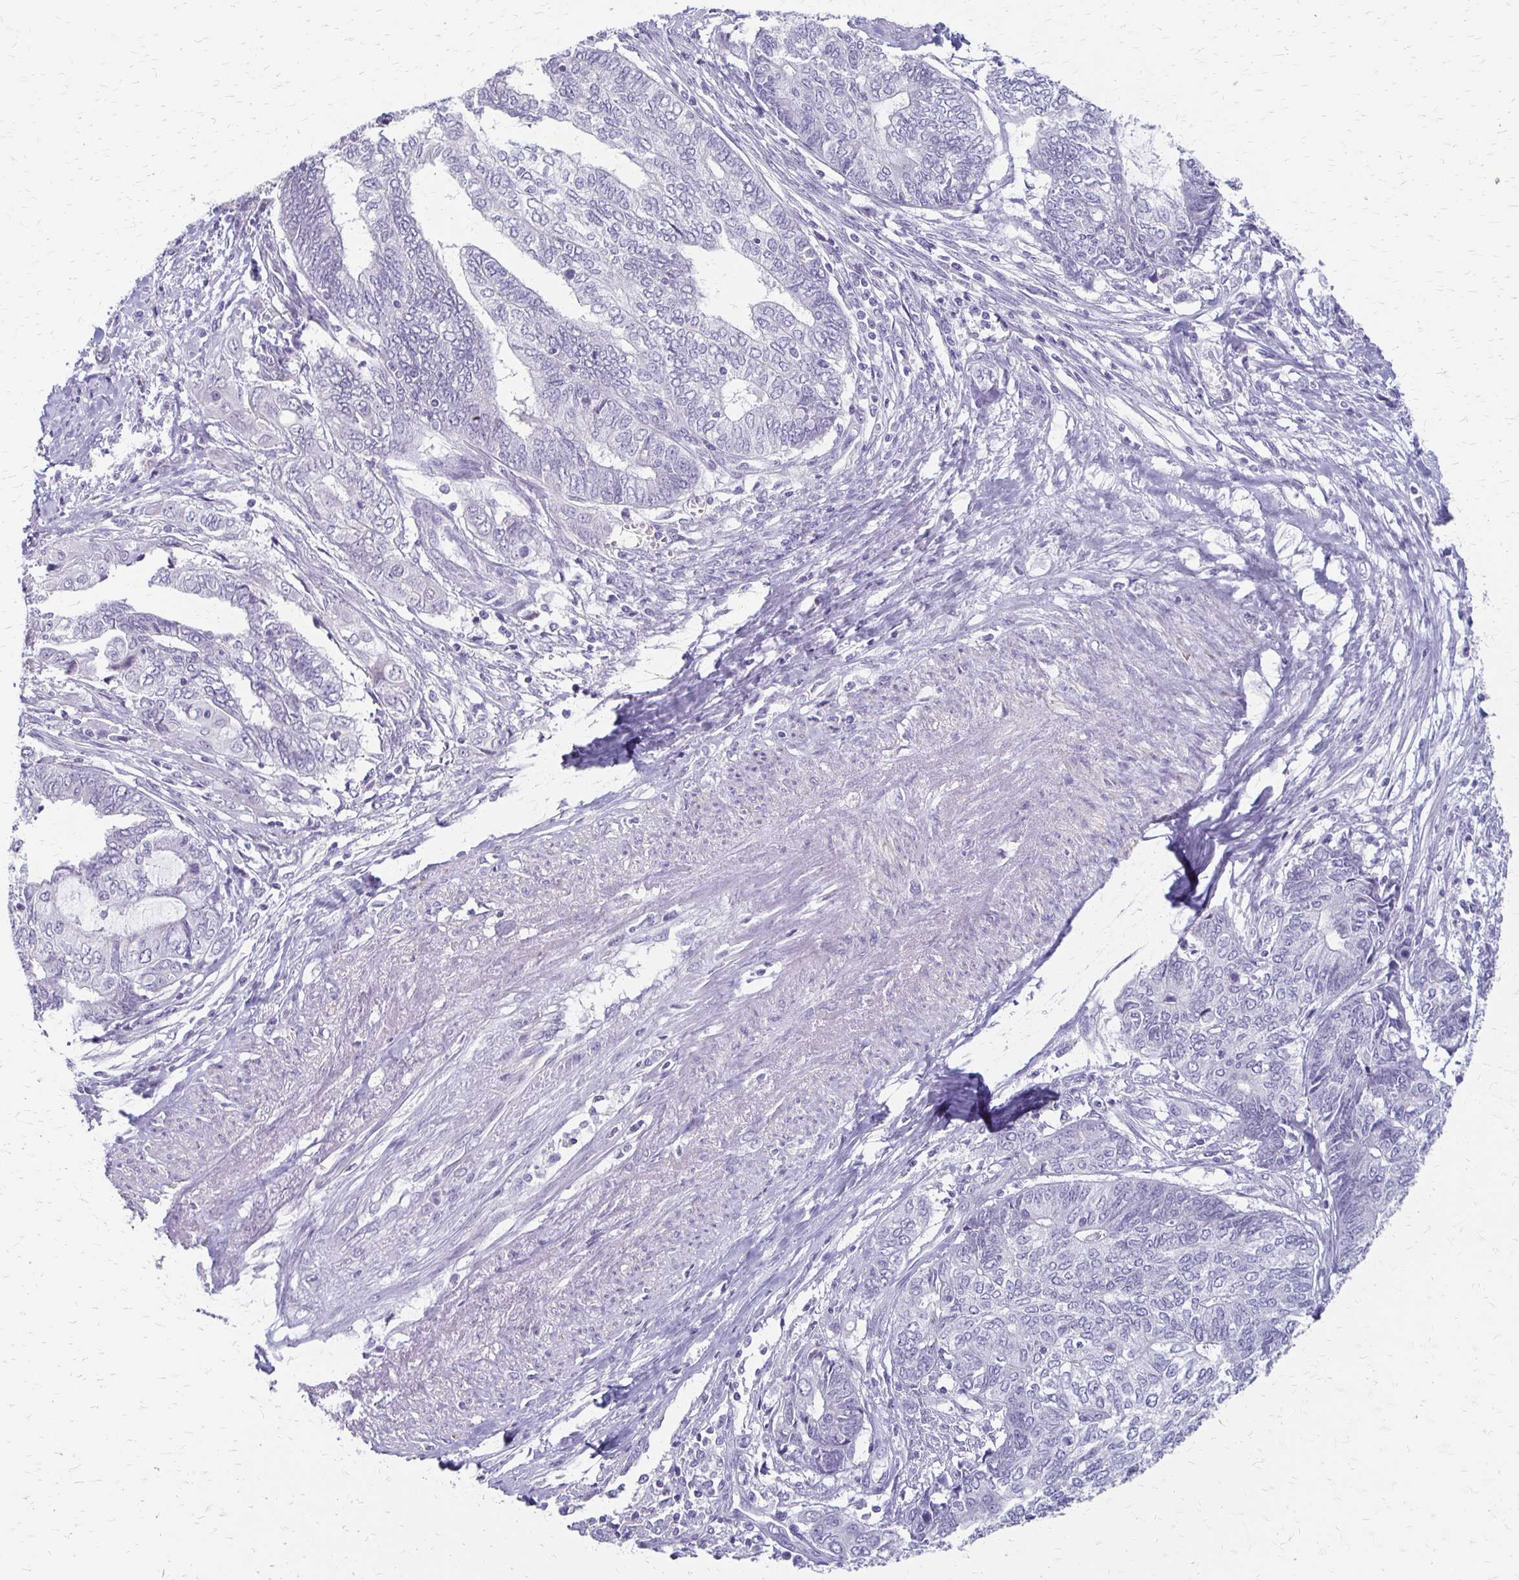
{"staining": {"intensity": "negative", "quantity": "none", "location": "none"}, "tissue": "endometrial cancer", "cell_type": "Tumor cells", "image_type": "cancer", "snomed": [{"axis": "morphology", "description": "Adenocarcinoma, NOS"}, {"axis": "topography", "description": "Uterus"}, {"axis": "topography", "description": "Endometrium"}], "caption": "Histopathology image shows no protein positivity in tumor cells of endometrial cancer (adenocarcinoma) tissue.", "gene": "IVL", "patient": {"sex": "female", "age": 70}}